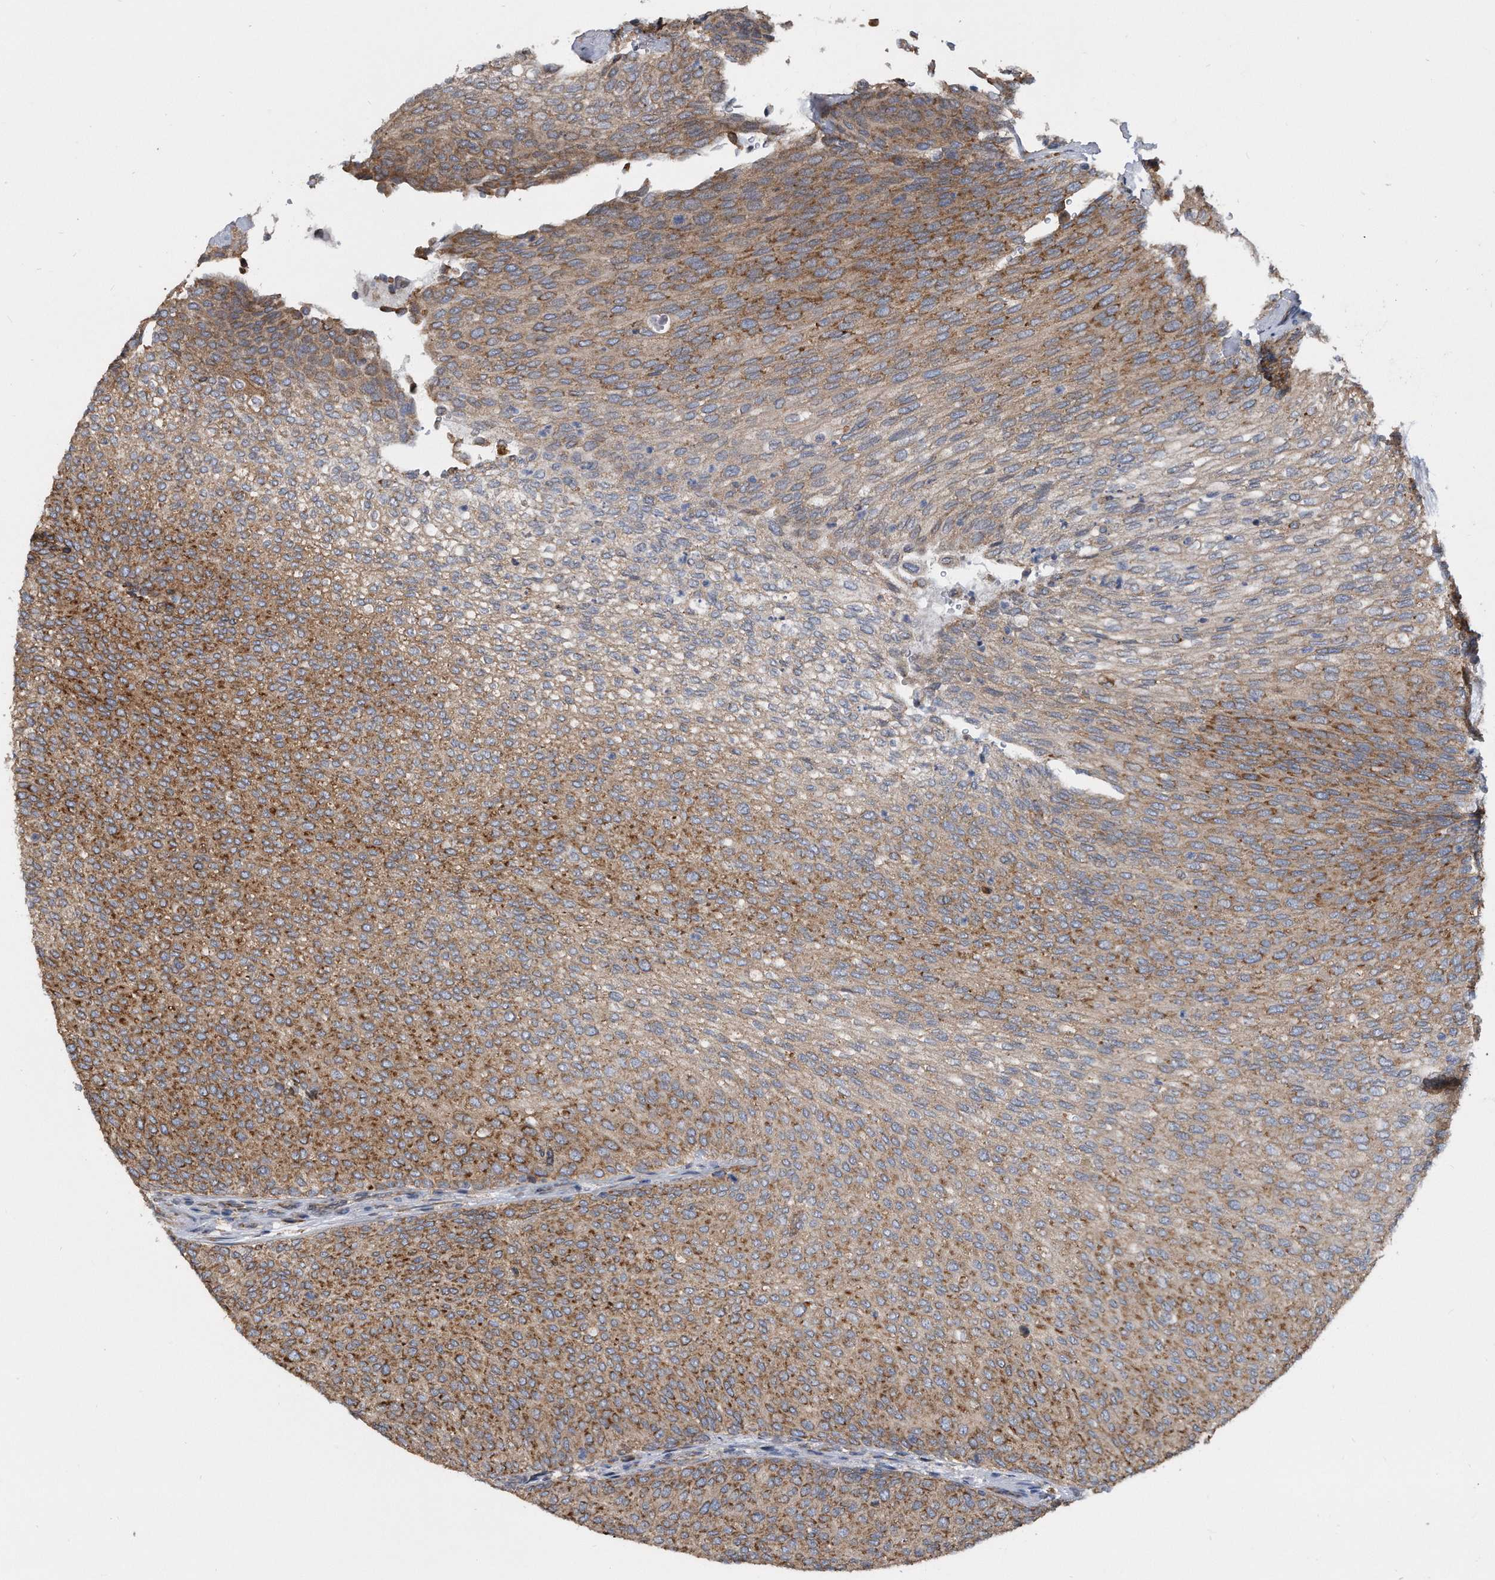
{"staining": {"intensity": "strong", "quantity": "25%-75%", "location": "cytoplasmic/membranous"}, "tissue": "urothelial cancer", "cell_type": "Tumor cells", "image_type": "cancer", "snomed": [{"axis": "morphology", "description": "Urothelial carcinoma, Low grade"}, {"axis": "topography", "description": "Urinary bladder"}], "caption": "About 25%-75% of tumor cells in human urothelial cancer exhibit strong cytoplasmic/membranous protein staining as visualized by brown immunohistochemical staining.", "gene": "CCDC47", "patient": {"sex": "female", "age": 79}}